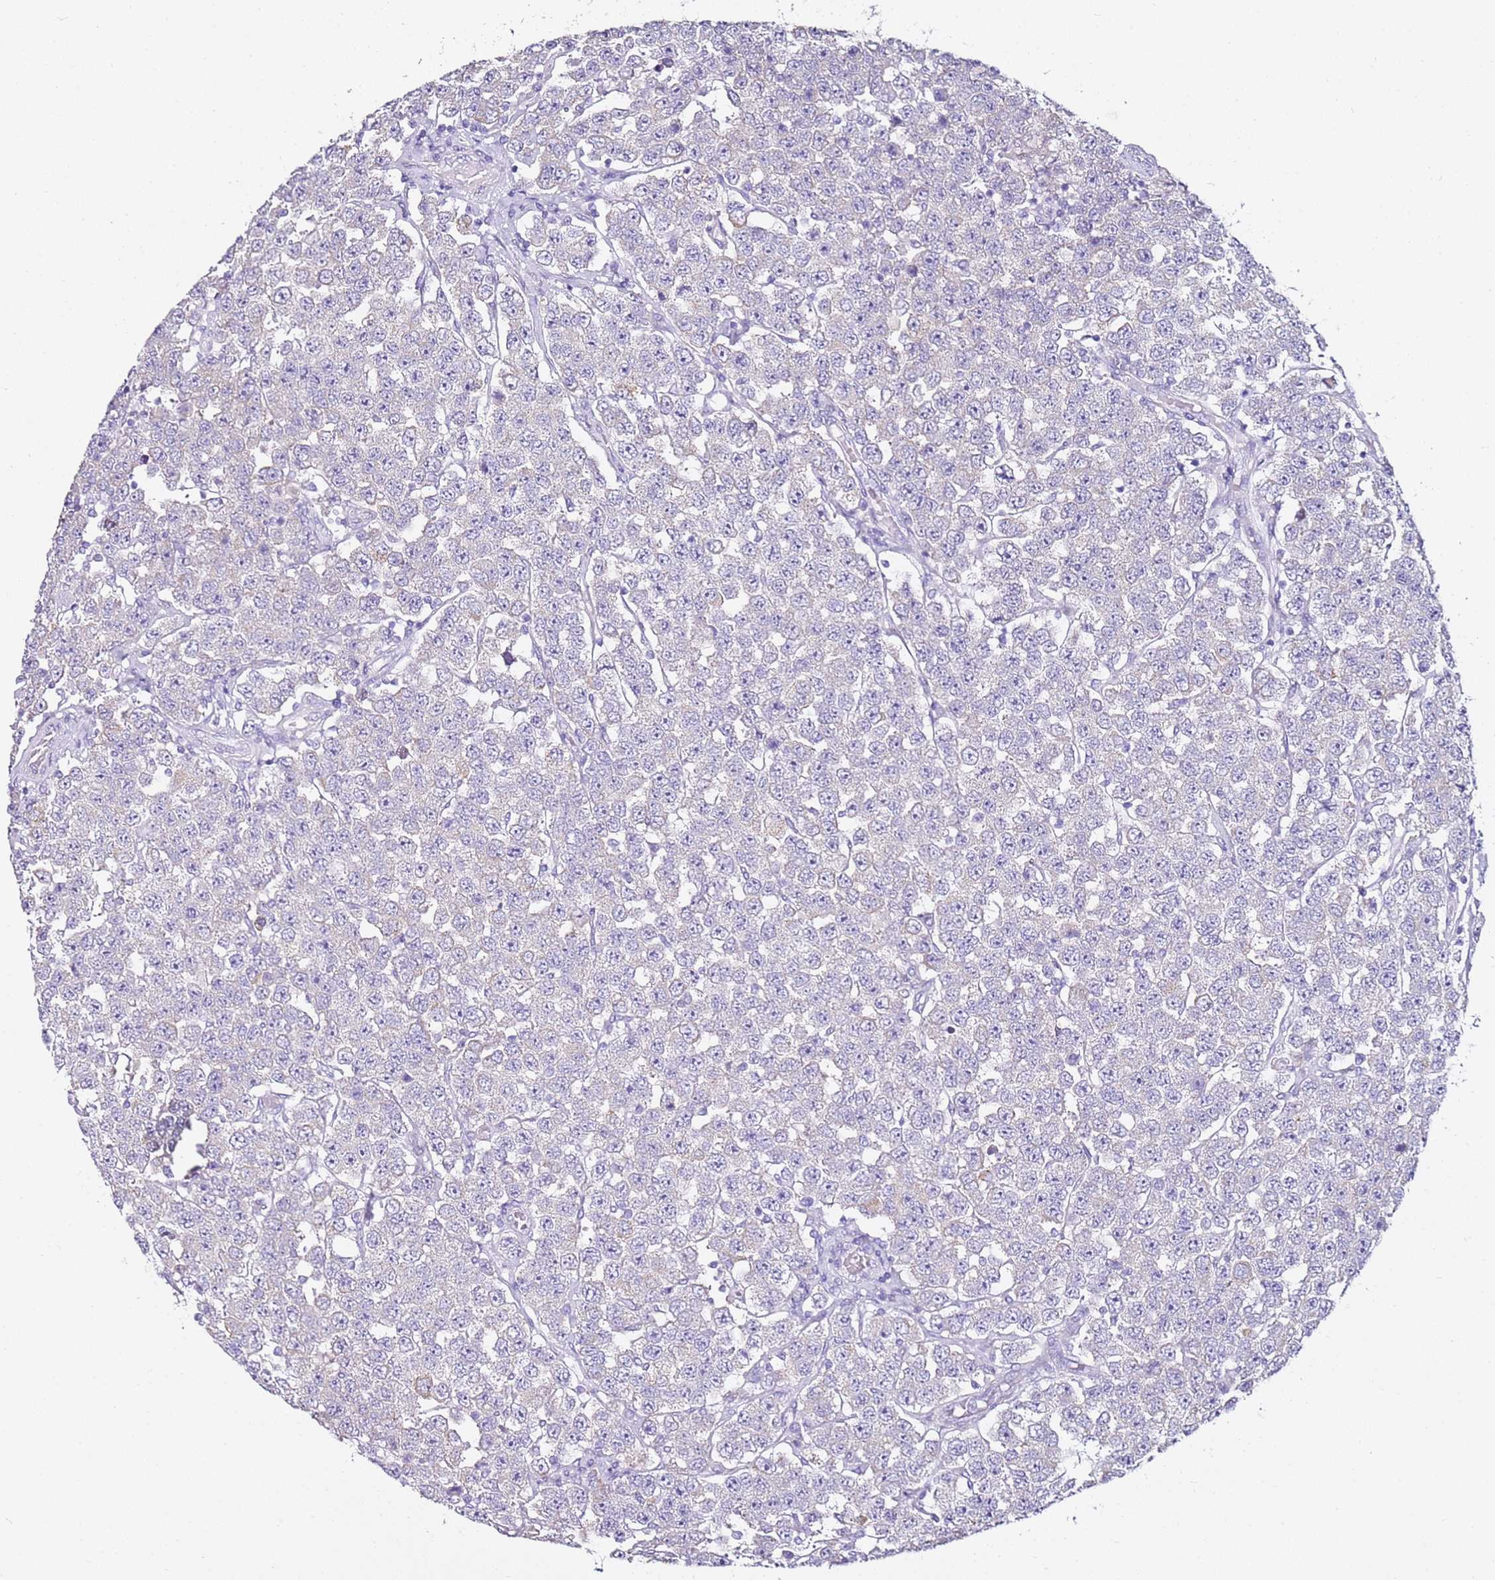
{"staining": {"intensity": "negative", "quantity": "none", "location": "none"}, "tissue": "testis cancer", "cell_type": "Tumor cells", "image_type": "cancer", "snomed": [{"axis": "morphology", "description": "Seminoma, NOS"}, {"axis": "topography", "description": "Testis"}], "caption": "Micrograph shows no significant protein expression in tumor cells of seminoma (testis).", "gene": "MYBPC3", "patient": {"sex": "male", "age": 28}}